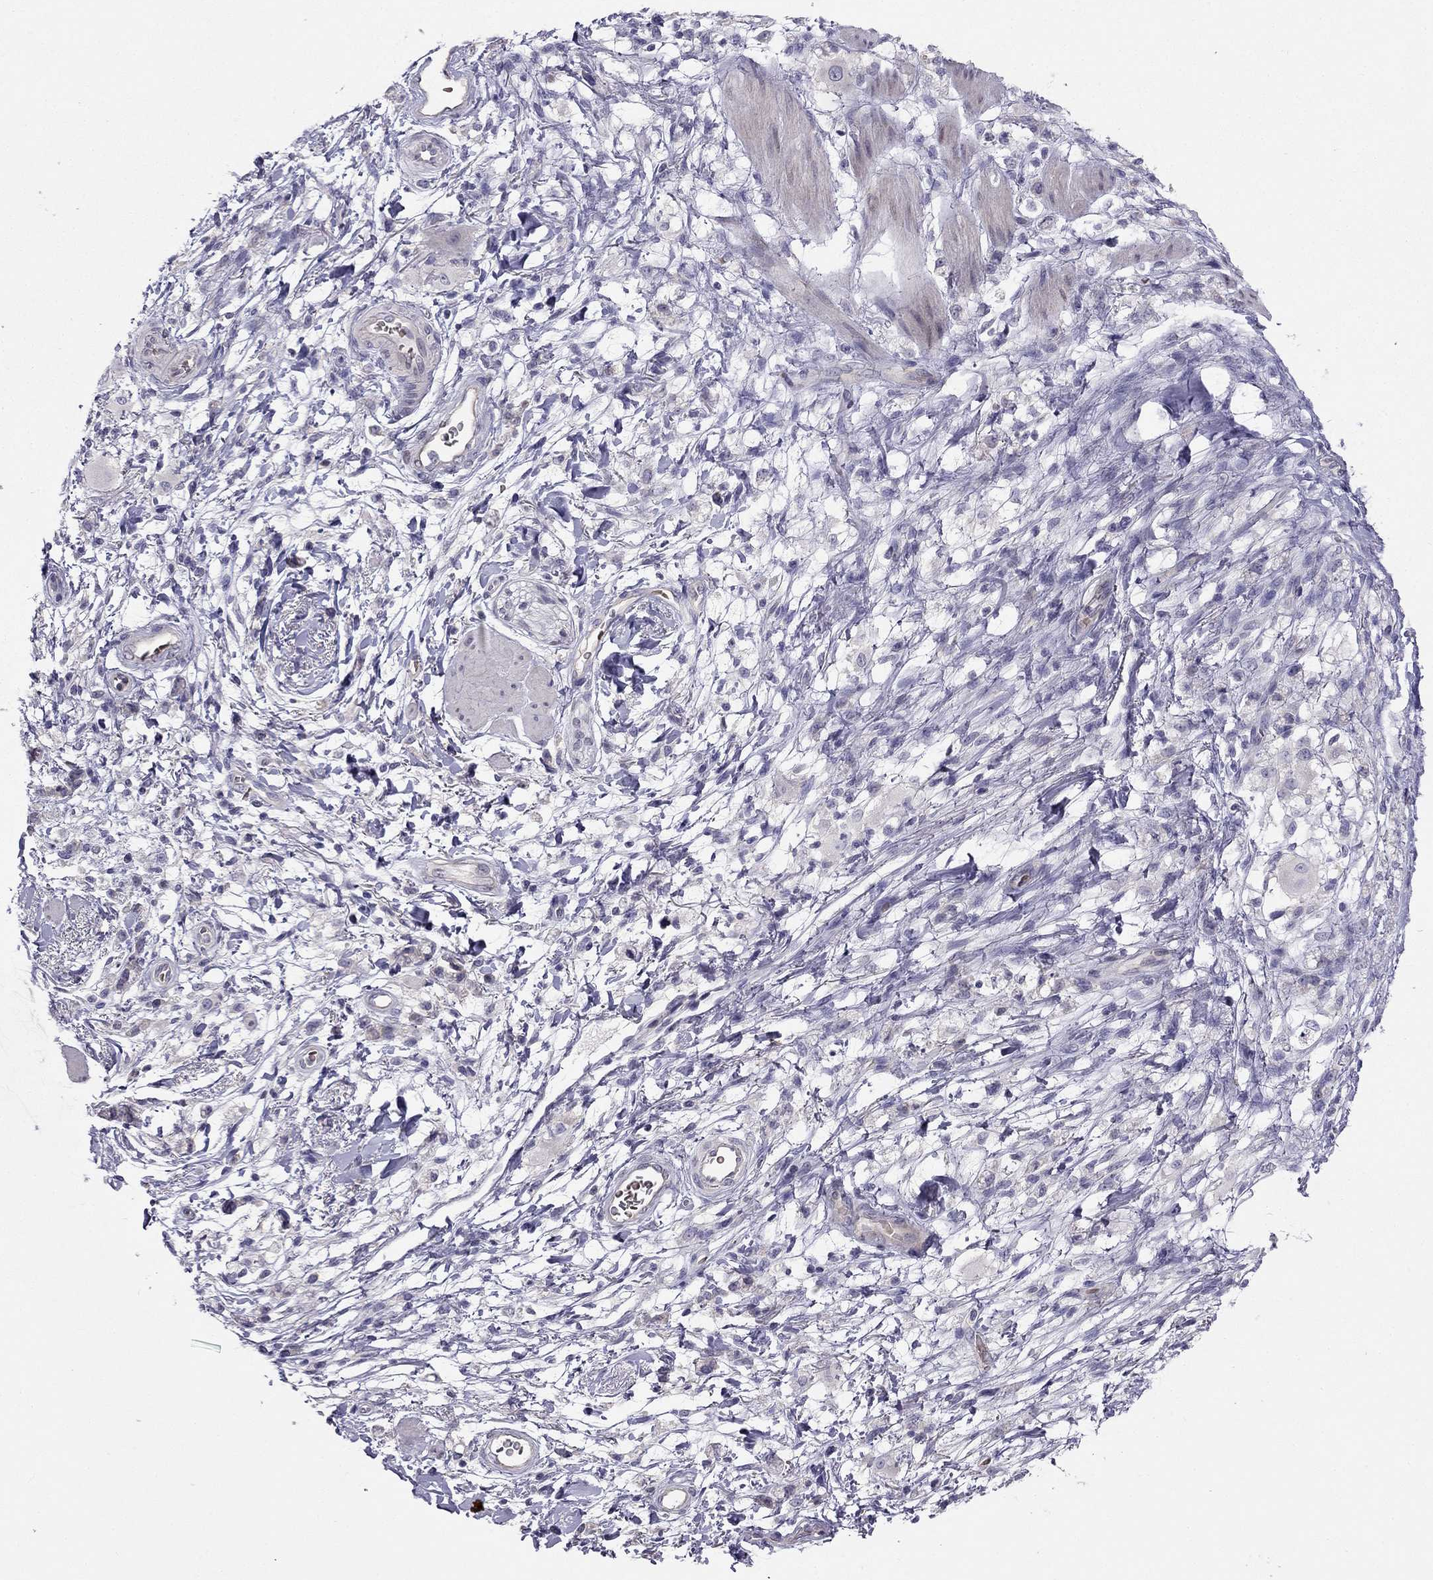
{"staining": {"intensity": "negative", "quantity": "none", "location": "none"}, "tissue": "stomach cancer", "cell_type": "Tumor cells", "image_type": "cancer", "snomed": [{"axis": "morphology", "description": "Adenocarcinoma, NOS"}, {"axis": "topography", "description": "Stomach"}], "caption": "Immunohistochemical staining of stomach cancer reveals no significant staining in tumor cells. (Immunohistochemistry, brightfield microscopy, high magnification).", "gene": "RSPH14", "patient": {"sex": "female", "age": 60}}